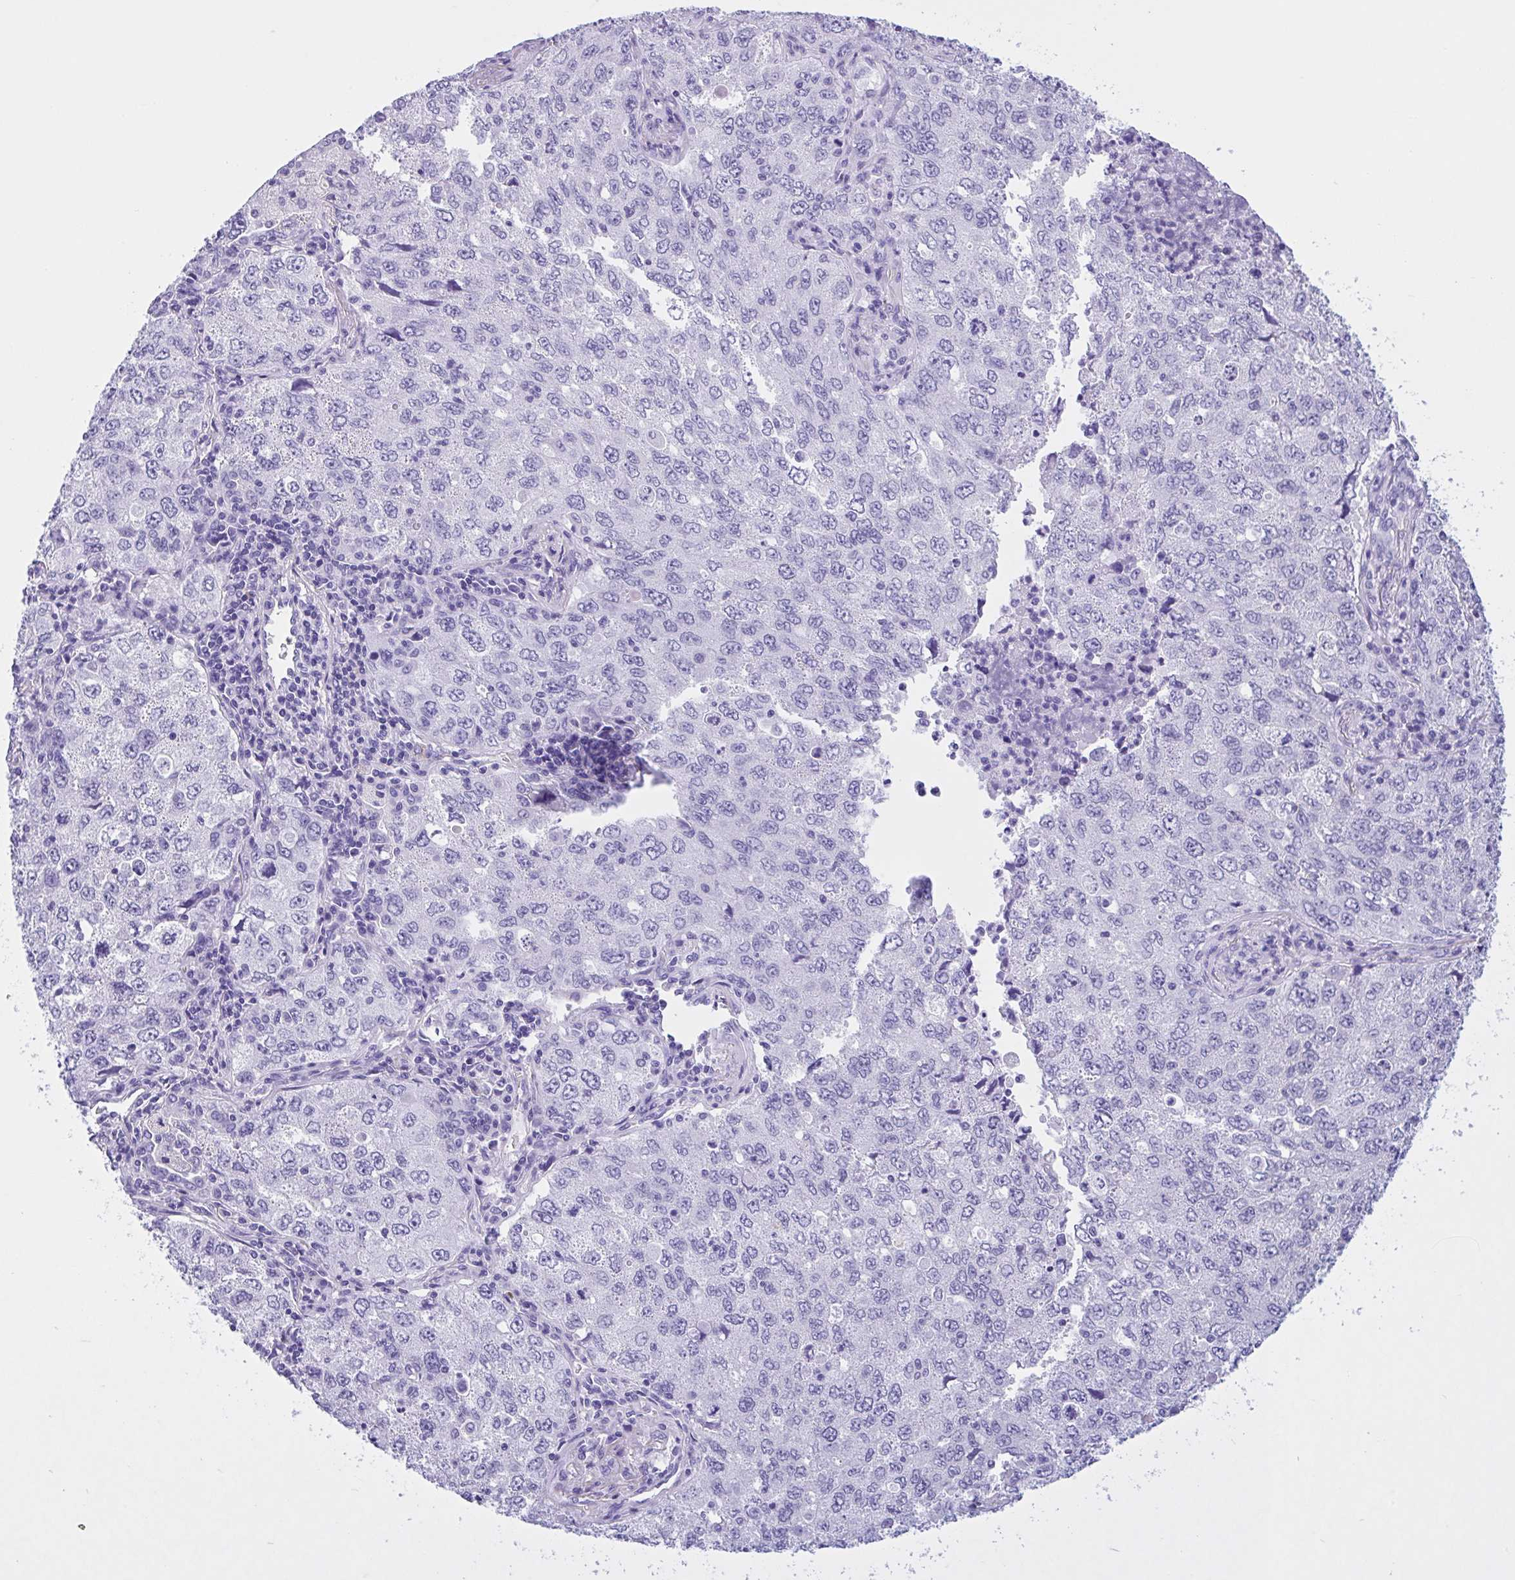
{"staining": {"intensity": "negative", "quantity": "none", "location": "none"}, "tissue": "lung cancer", "cell_type": "Tumor cells", "image_type": "cancer", "snomed": [{"axis": "morphology", "description": "Adenocarcinoma, NOS"}, {"axis": "topography", "description": "Lung"}], "caption": "A high-resolution micrograph shows immunohistochemistry staining of lung cancer, which reveals no significant expression in tumor cells.", "gene": "IAPP", "patient": {"sex": "female", "age": 57}}